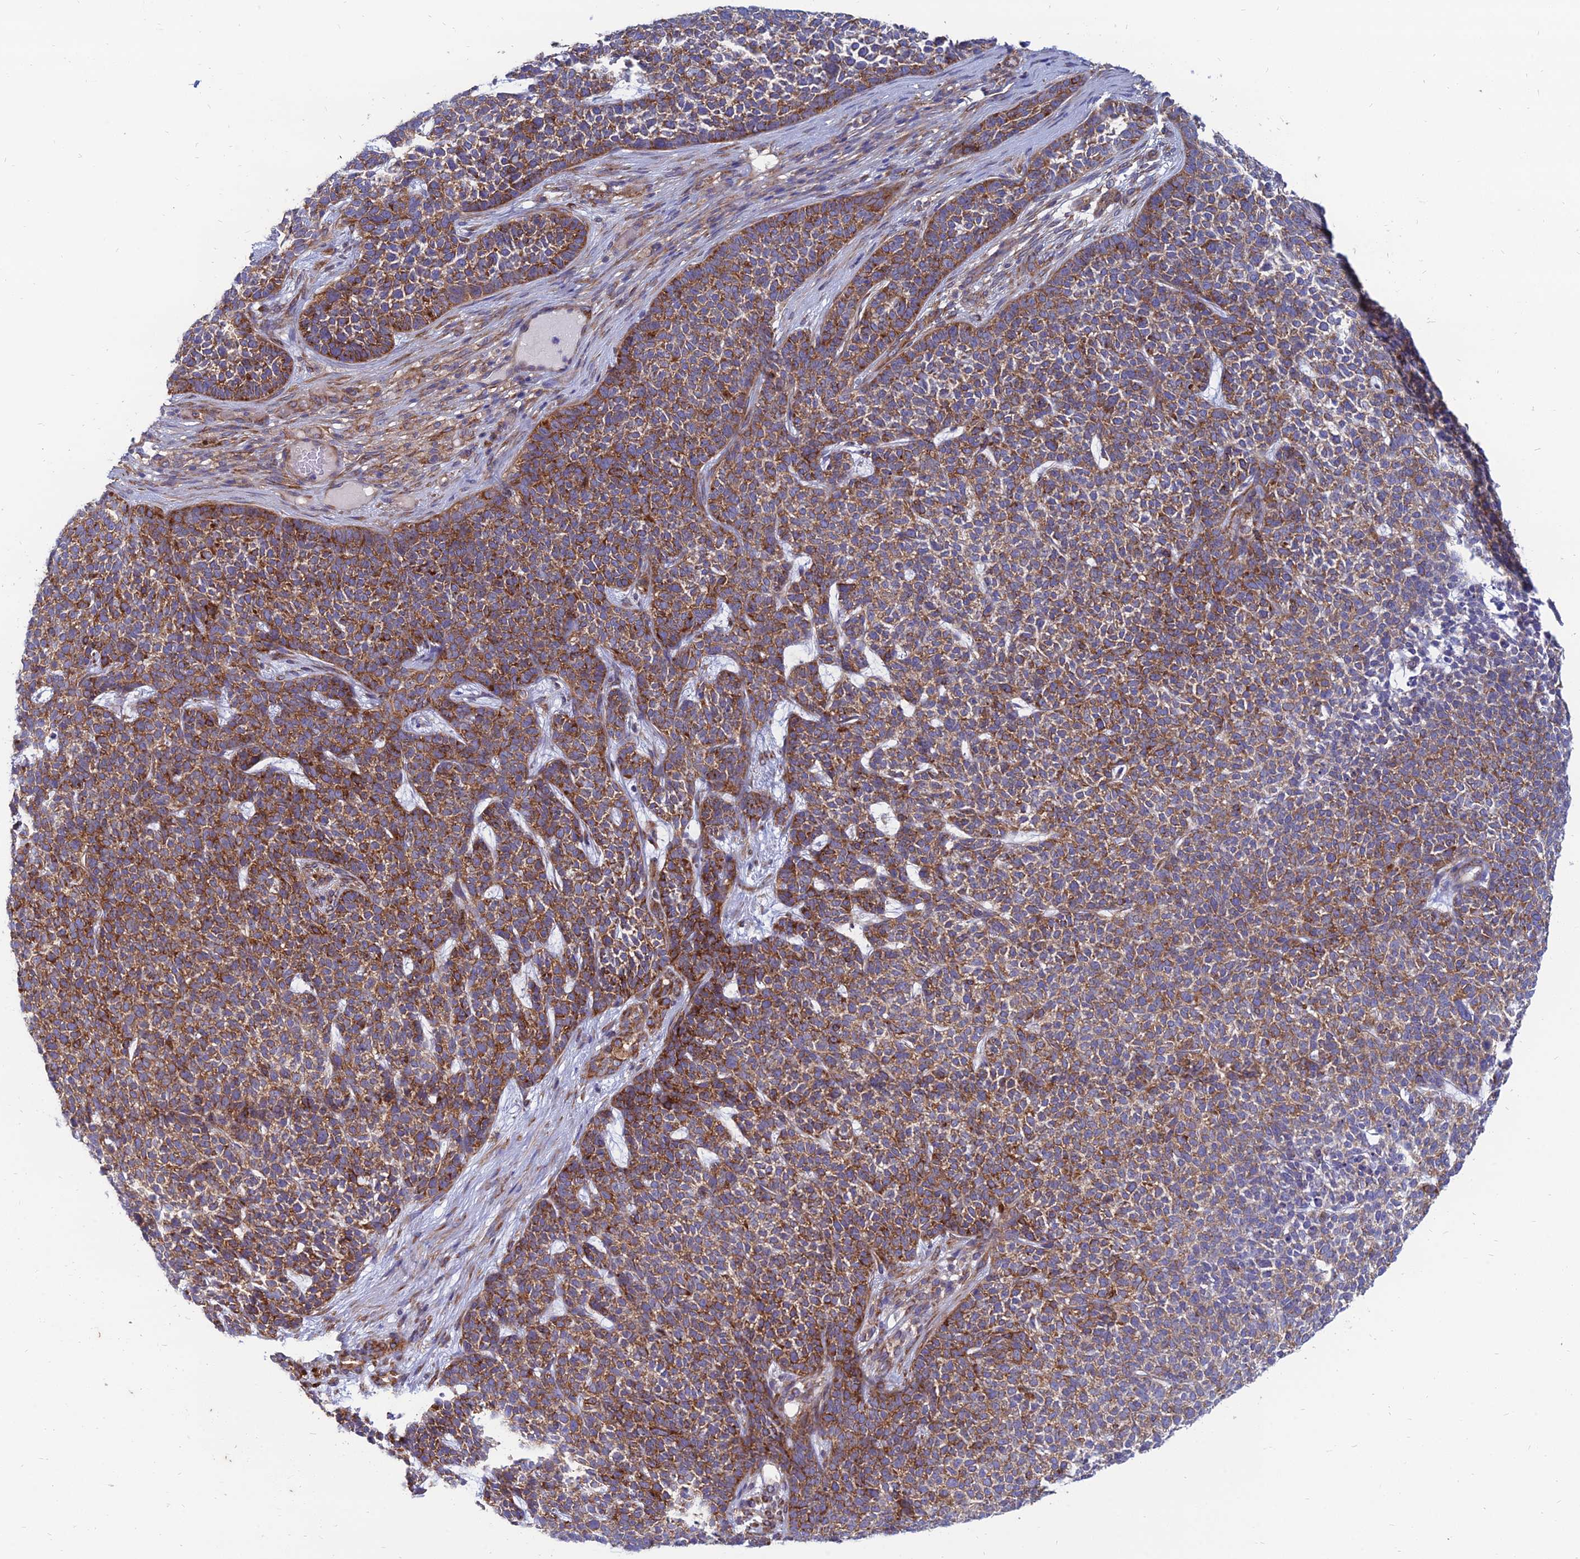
{"staining": {"intensity": "strong", "quantity": ">75%", "location": "cytoplasmic/membranous"}, "tissue": "skin cancer", "cell_type": "Tumor cells", "image_type": "cancer", "snomed": [{"axis": "morphology", "description": "Basal cell carcinoma"}, {"axis": "topography", "description": "Skin"}], "caption": "Approximately >75% of tumor cells in human skin cancer display strong cytoplasmic/membranous protein positivity as visualized by brown immunohistochemical staining.", "gene": "TXLNA", "patient": {"sex": "female", "age": 84}}